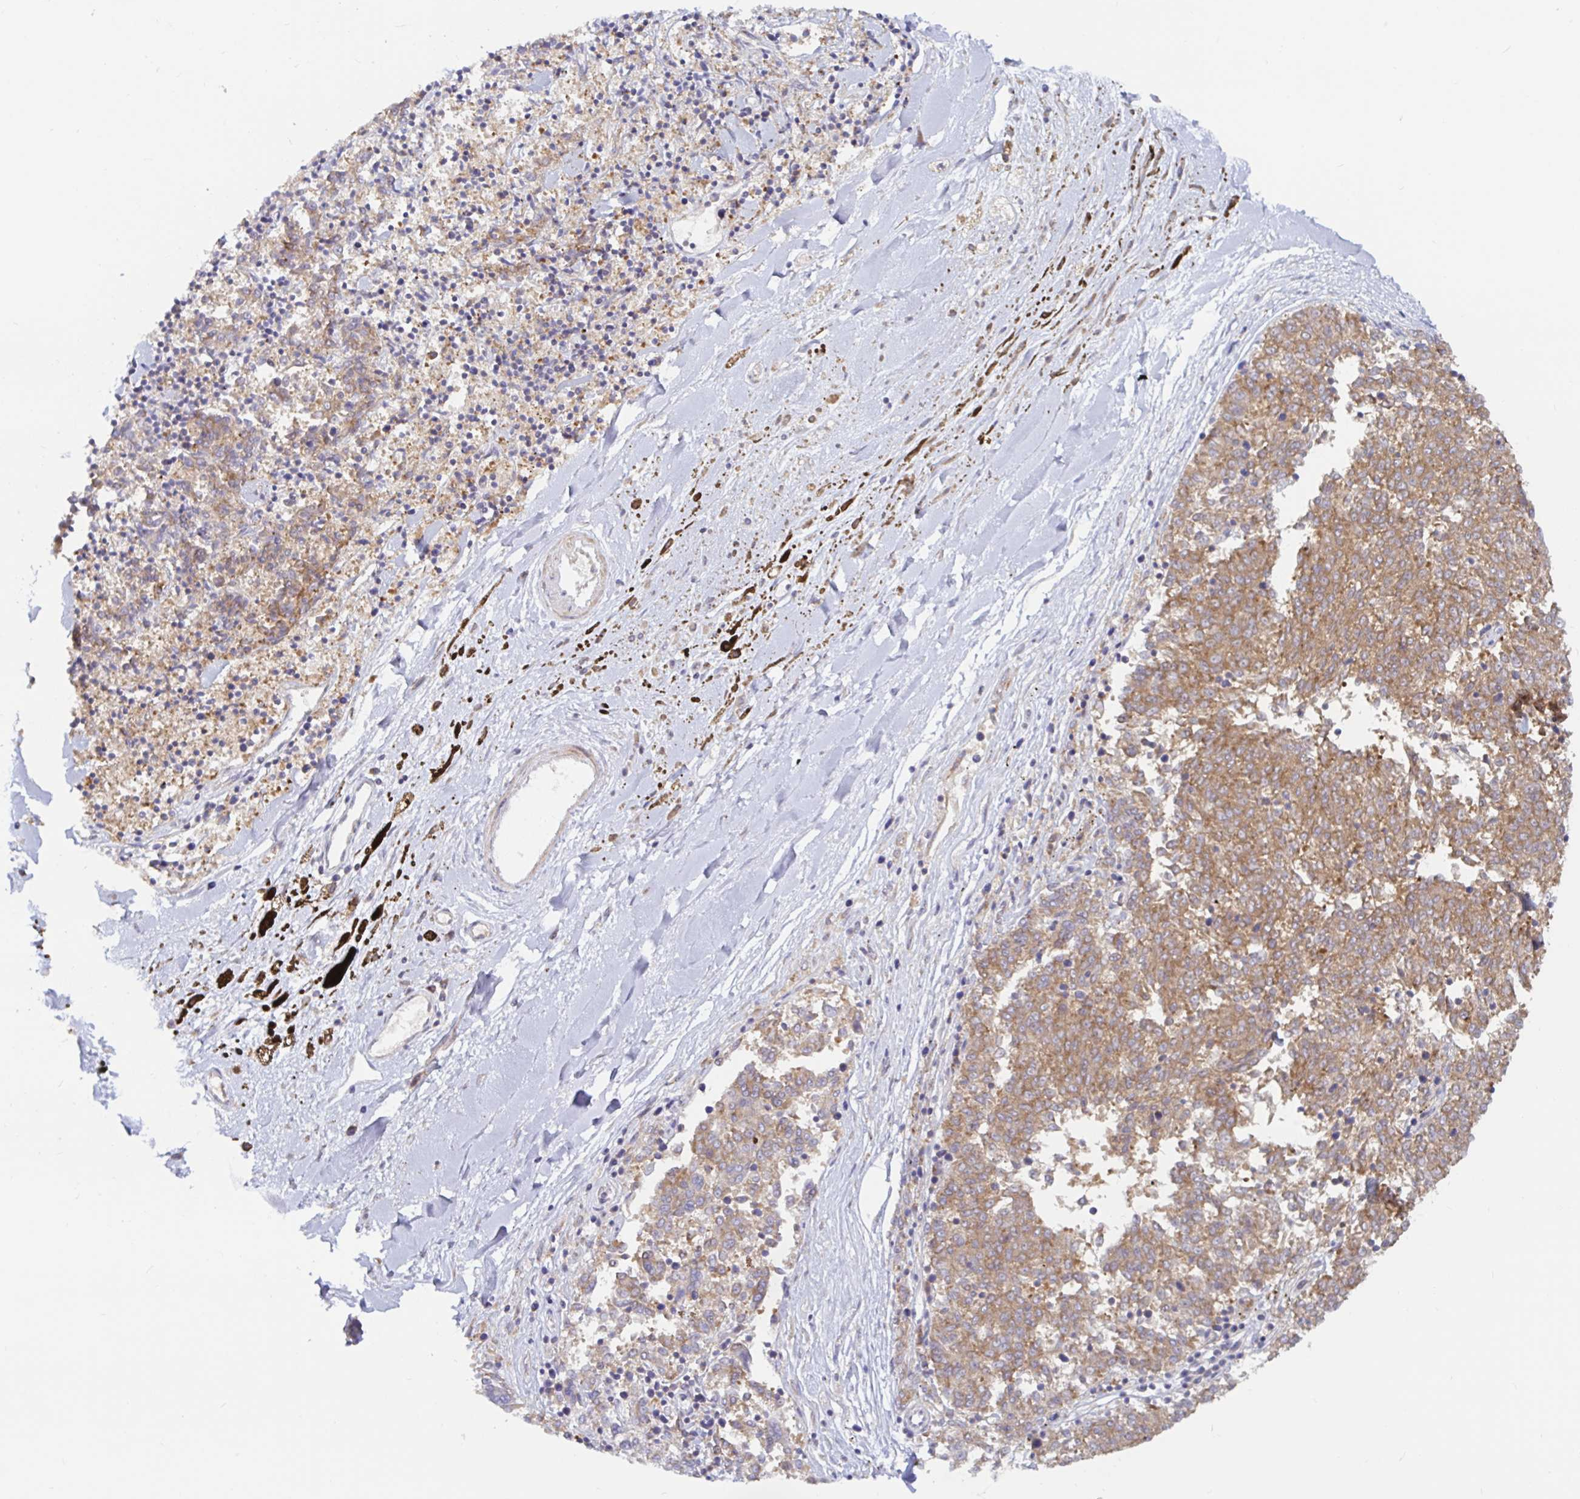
{"staining": {"intensity": "weak", "quantity": ">75%", "location": "cytoplasmic/membranous"}, "tissue": "melanoma", "cell_type": "Tumor cells", "image_type": "cancer", "snomed": [{"axis": "morphology", "description": "Malignant melanoma, NOS"}, {"axis": "topography", "description": "Skin"}], "caption": "The photomicrograph shows staining of melanoma, revealing weak cytoplasmic/membranous protein expression (brown color) within tumor cells.", "gene": "LARP1", "patient": {"sex": "female", "age": 72}}